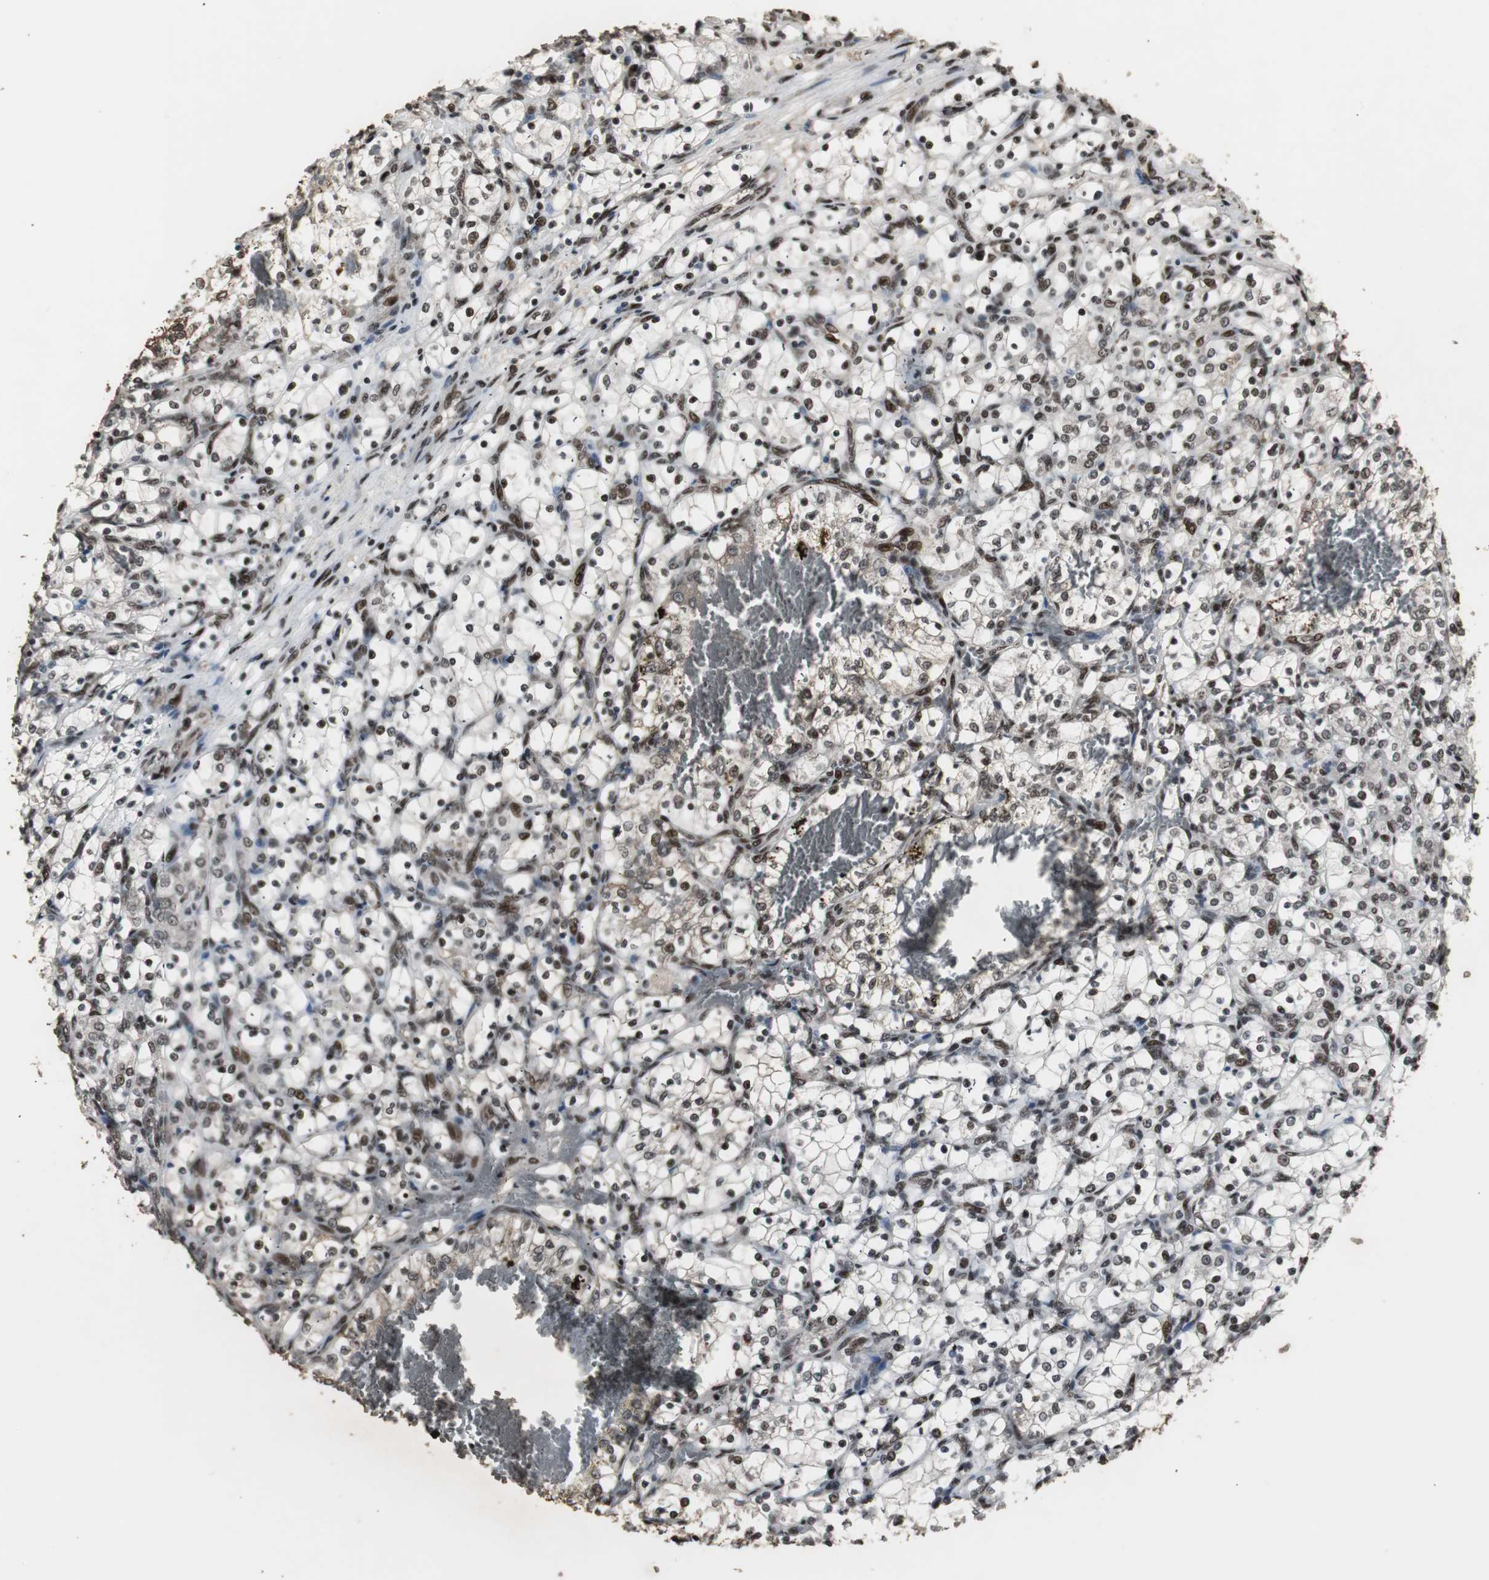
{"staining": {"intensity": "strong", "quantity": ">75%", "location": "nuclear"}, "tissue": "renal cancer", "cell_type": "Tumor cells", "image_type": "cancer", "snomed": [{"axis": "morphology", "description": "Adenocarcinoma, NOS"}, {"axis": "topography", "description": "Kidney"}], "caption": "Immunohistochemistry (IHC) staining of renal cancer, which exhibits high levels of strong nuclear positivity in approximately >75% of tumor cells indicating strong nuclear protein staining. The staining was performed using DAB (3,3'-diaminobenzidine) (brown) for protein detection and nuclei were counterstained in hematoxylin (blue).", "gene": "TAF5", "patient": {"sex": "female", "age": 69}}